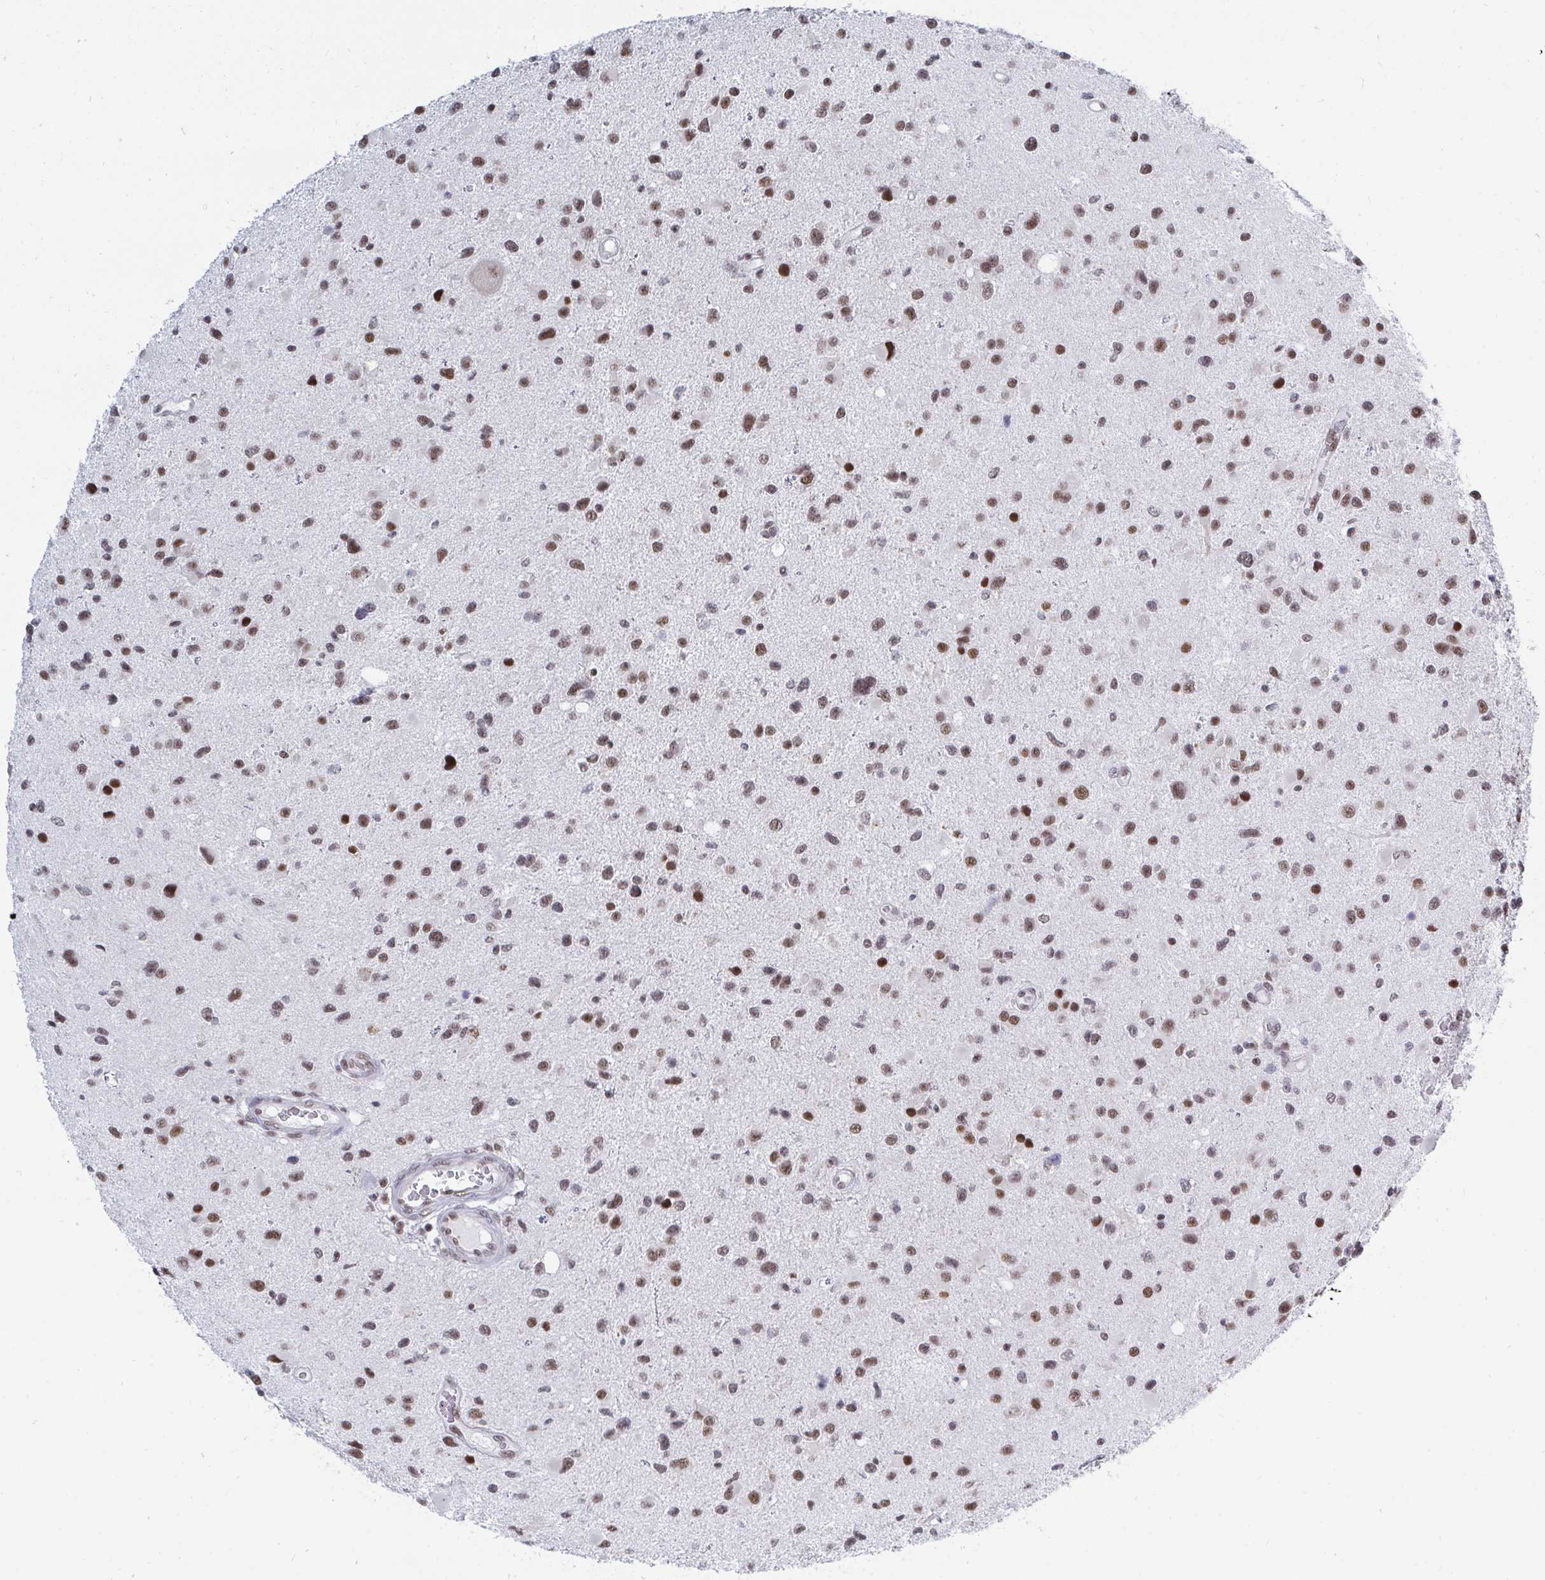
{"staining": {"intensity": "moderate", "quantity": ">75%", "location": "nuclear"}, "tissue": "glioma", "cell_type": "Tumor cells", "image_type": "cancer", "snomed": [{"axis": "morphology", "description": "Glioma, malignant, Low grade"}, {"axis": "topography", "description": "Brain"}], "caption": "Protein expression analysis of human malignant glioma (low-grade) reveals moderate nuclear staining in about >75% of tumor cells.", "gene": "TRIP12", "patient": {"sex": "female", "age": 32}}